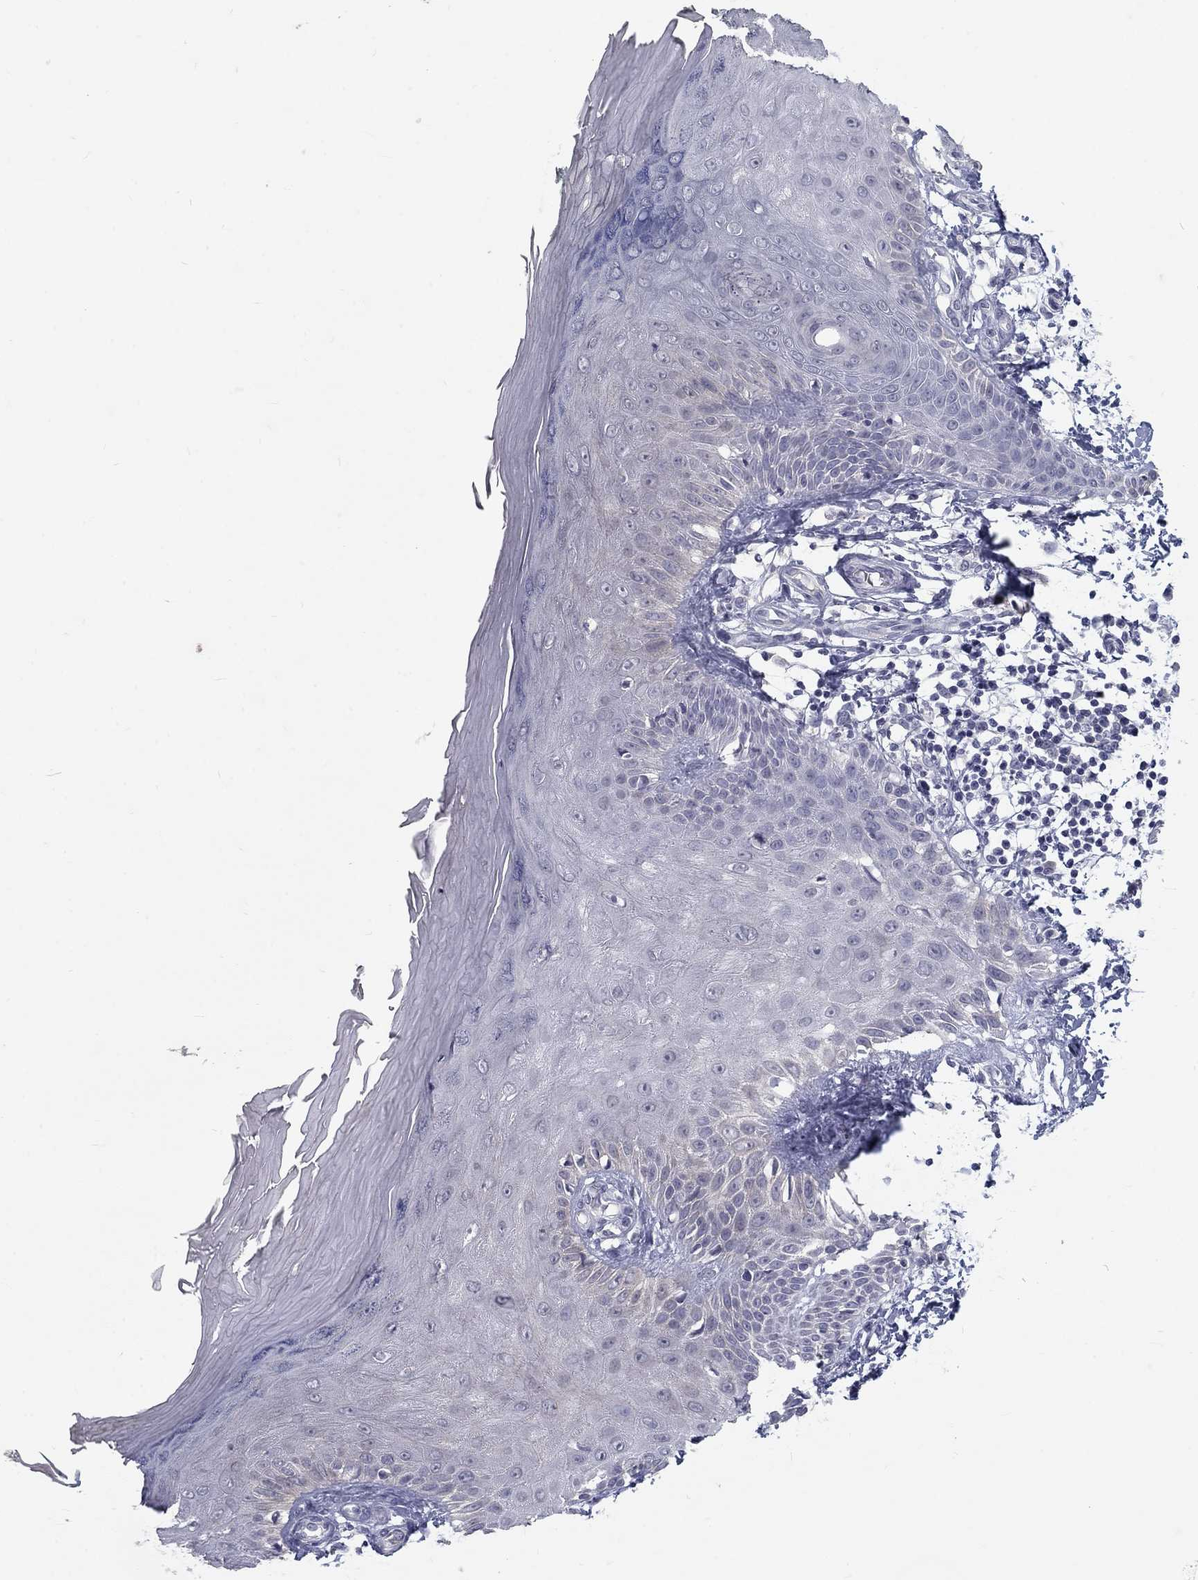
{"staining": {"intensity": "negative", "quantity": "none", "location": "none"}, "tissue": "skin", "cell_type": "Fibroblasts", "image_type": "normal", "snomed": [{"axis": "morphology", "description": "Normal tissue, NOS"}, {"axis": "morphology", "description": "Inflammation, NOS"}, {"axis": "morphology", "description": "Fibrosis, NOS"}, {"axis": "topography", "description": "Skin"}], "caption": "The immunohistochemistry photomicrograph has no significant expression in fibroblasts of skin.", "gene": "NOS1", "patient": {"sex": "male", "age": 71}}